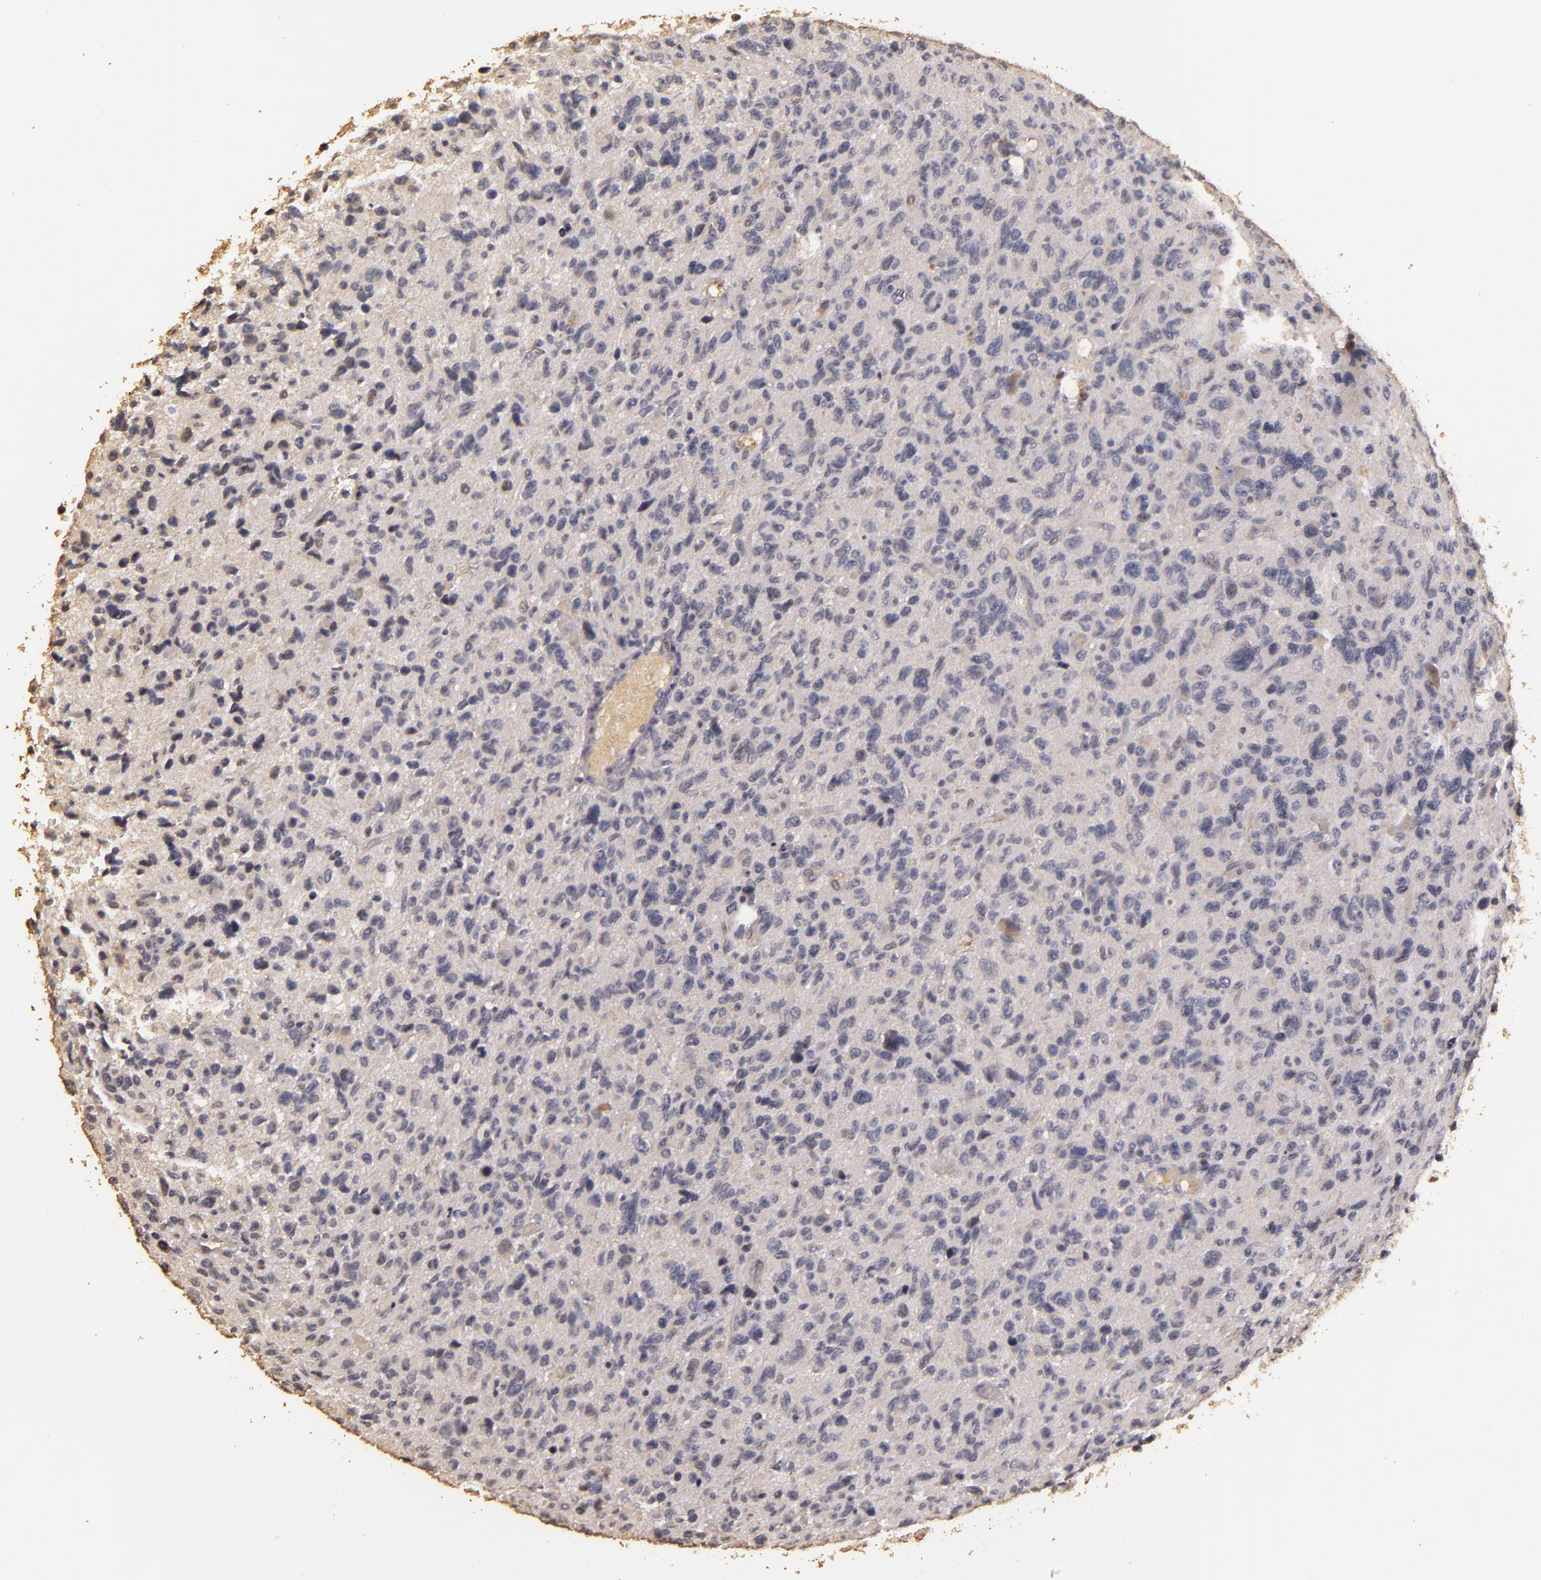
{"staining": {"intensity": "negative", "quantity": "none", "location": "none"}, "tissue": "glioma", "cell_type": "Tumor cells", "image_type": "cancer", "snomed": [{"axis": "morphology", "description": "Glioma, malignant, High grade"}, {"axis": "topography", "description": "Brain"}], "caption": "The photomicrograph shows no staining of tumor cells in glioma.", "gene": "BCL2L13", "patient": {"sex": "female", "age": 60}}